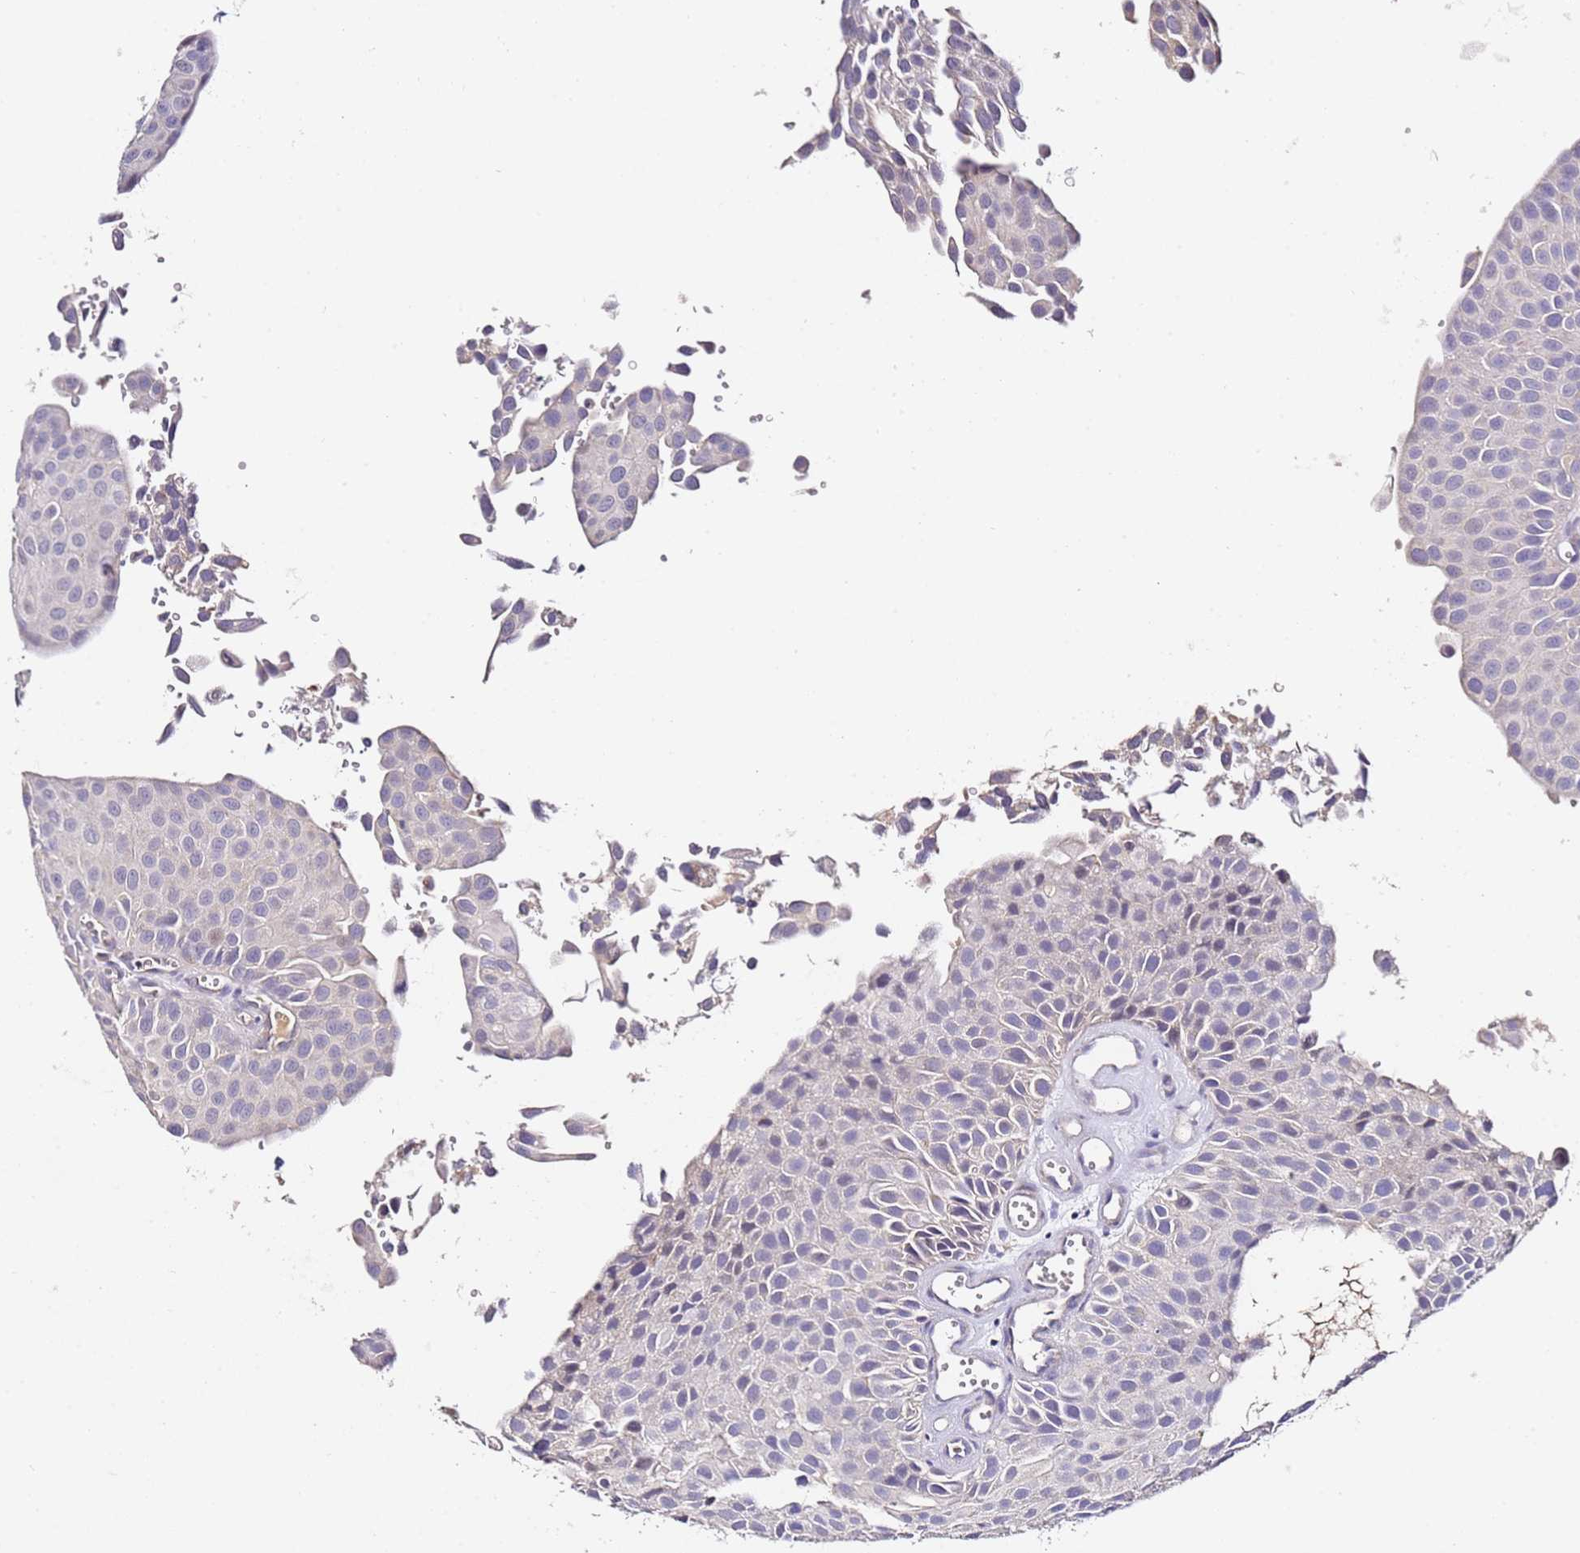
{"staining": {"intensity": "negative", "quantity": "none", "location": "none"}, "tissue": "urothelial cancer", "cell_type": "Tumor cells", "image_type": "cancer", "snomed": [{"axis": "morphology", "description": "Urothelial carcinoma, Low grade"}, {"axis": "topography", "description": "Urinary bladder"}], "caption": "A photomicrograph of human urothelial carcinoma (low-grade) is negative for staining in tumor cells. (Brightfield microscopy of DAB immunohistochemistry at high magnification).", "gene": "OR2B11", "patient": {"sex": "male", "age": 88}}